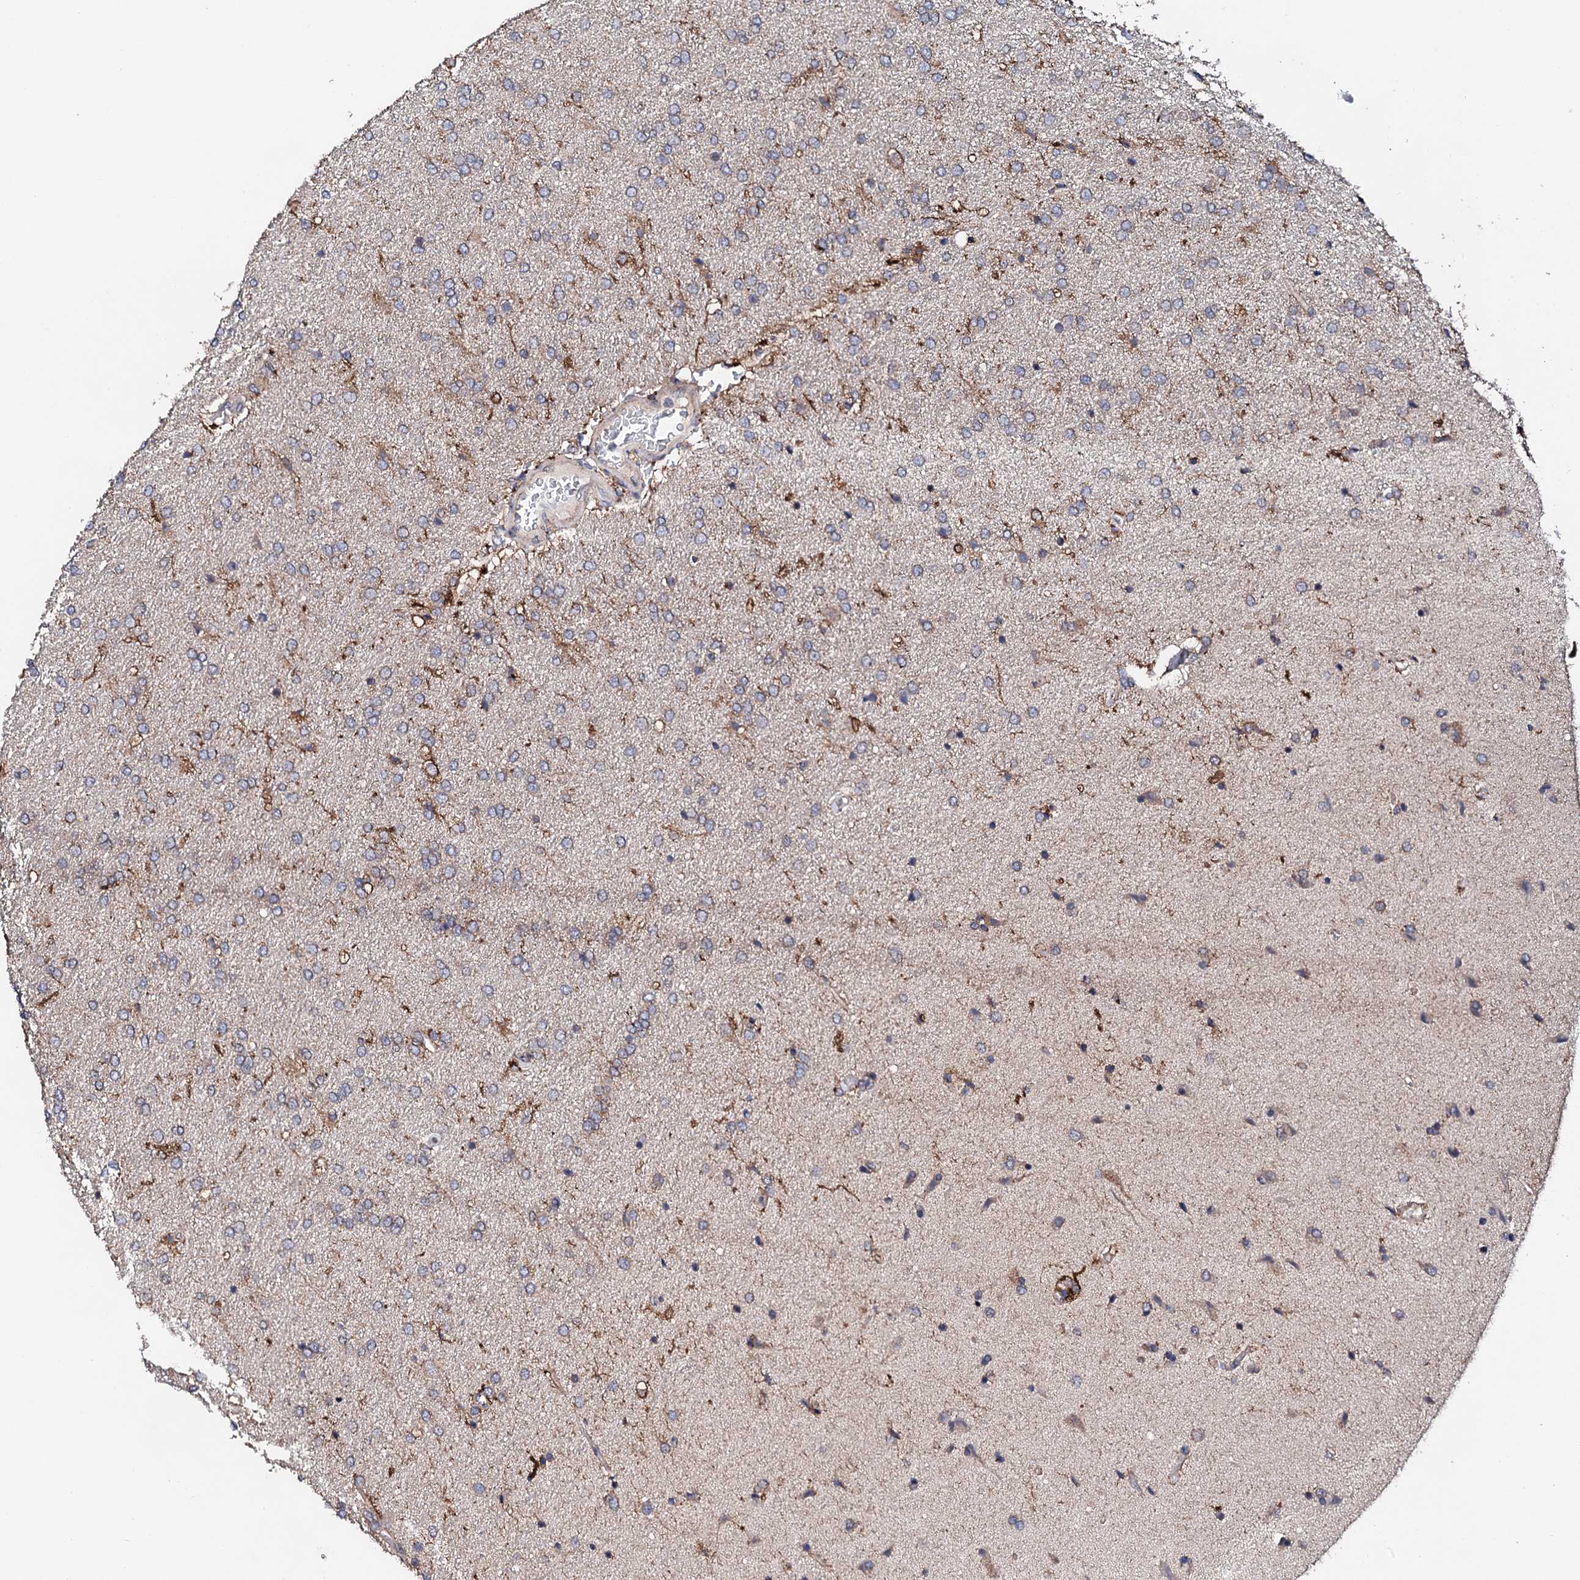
{"staining": {"intensity": "negative", "quantity": "none", "location": "none"}, "tissue": "glioma", "cell_type": "Tumor cells", "image_type": "cancer", "snomed": [{"axis": "morphology", "description": "Glioma, malignant, High grade"}, {"axis": "topography", "description": "Brain"}], "caption": "A histopathology image of malignant high-grade glioma stained for a protein displays no brown staining in tumor cells. (DAB (3,3'-diaminobenzidine) immunohistochemistry with hematoxylin counter stain).", "gene": "EDC3", "patient": {"sex": "male", "age": 72}}